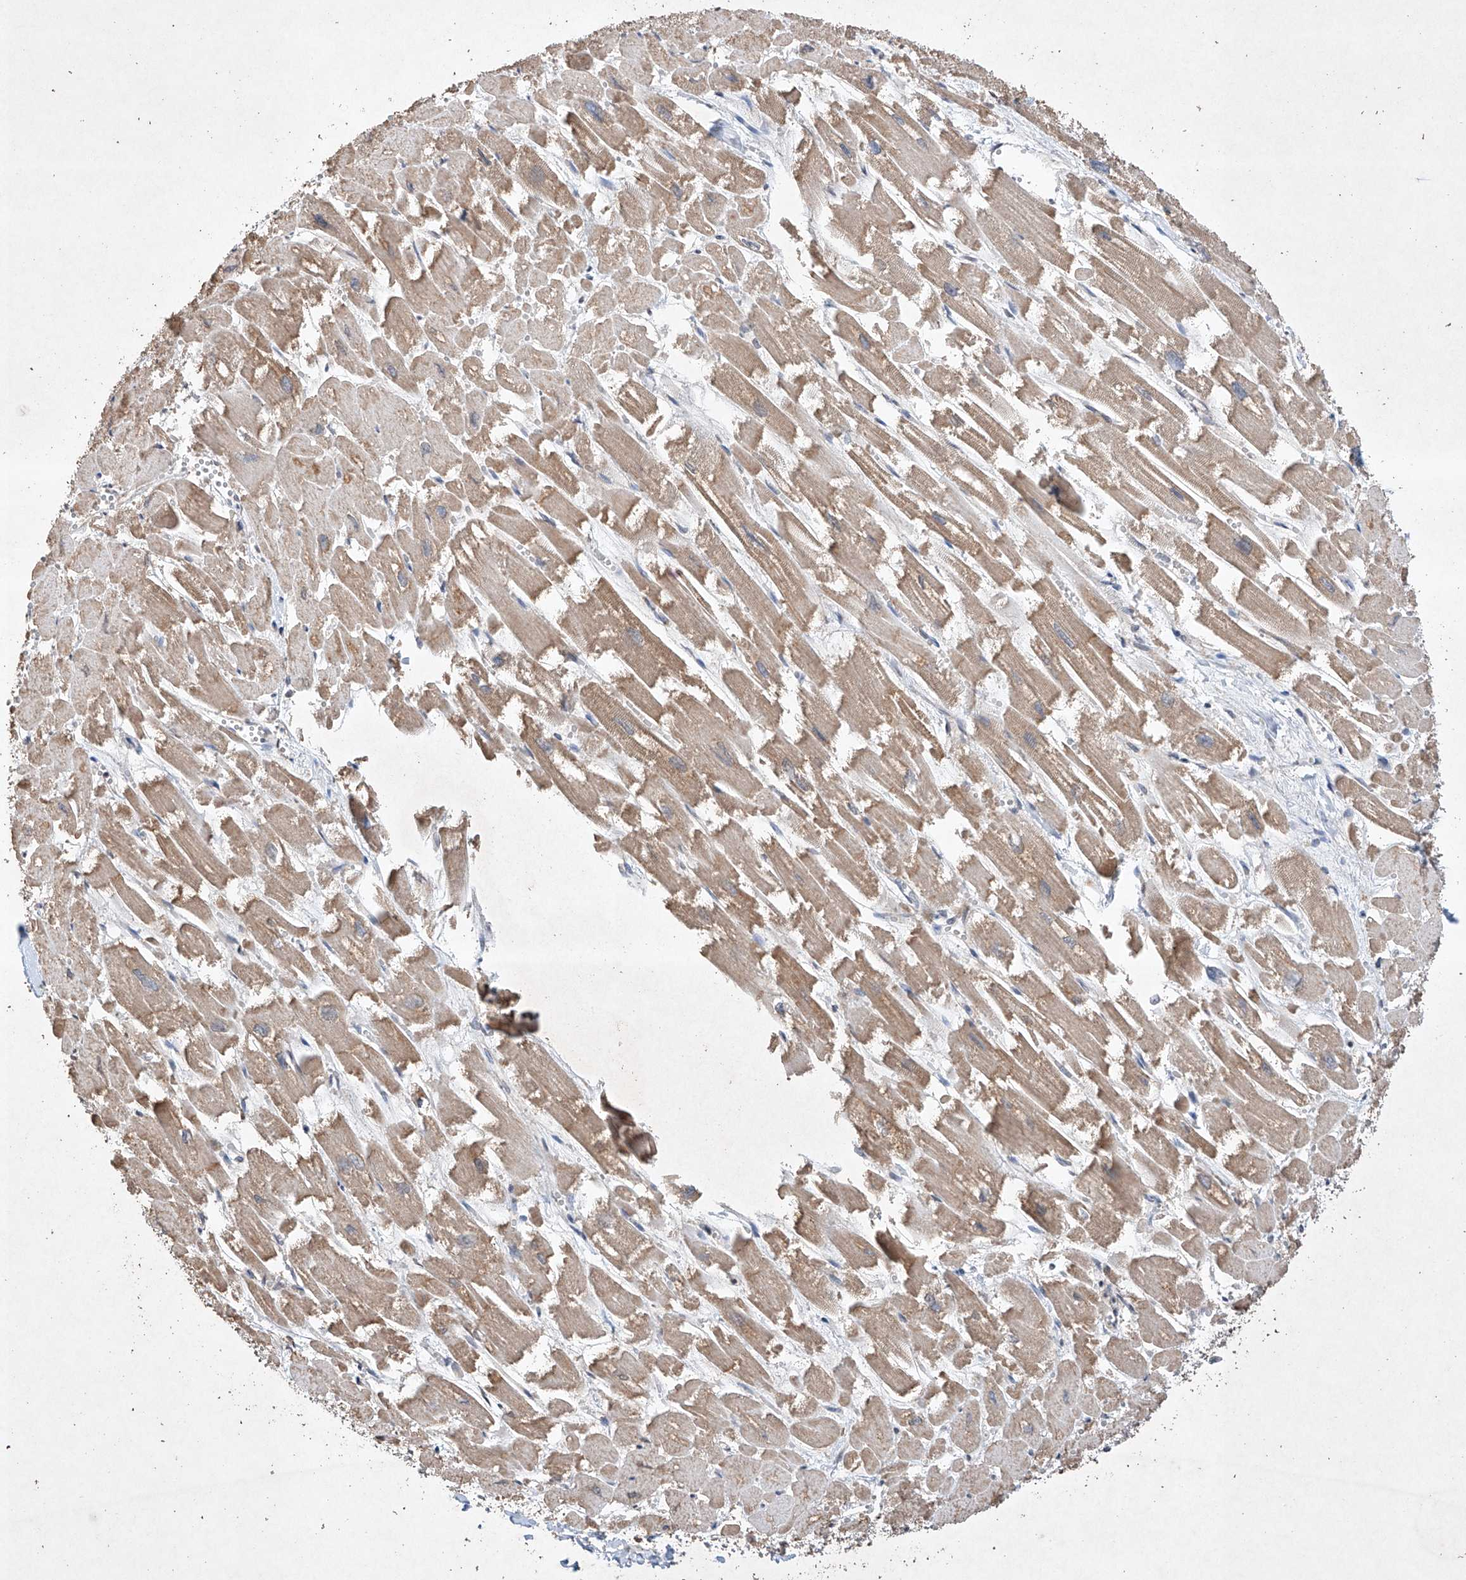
{"staining": {"intensity": "moderate", "quantity": ">75%", "location": "cytoplasmic/membranous"}, "tissue": "heart muscle", "cell_type": "Cardiomyocytes", "image_type": "normal", "snomed": [{"axis": "morphology", "description": "Normal tissue, NOS"}, {"axis": "topography", "description": "Heart"}], "caption": "This is a photomicrograph of immunohistochemistry (IHC) staining of unremarkable heart muscle, which shows moderate expression in the cytoplasmic/membranous of cardiomyocytes.", "gene": "LURAP1", "patient": {"sex": "male", "age": 54}}